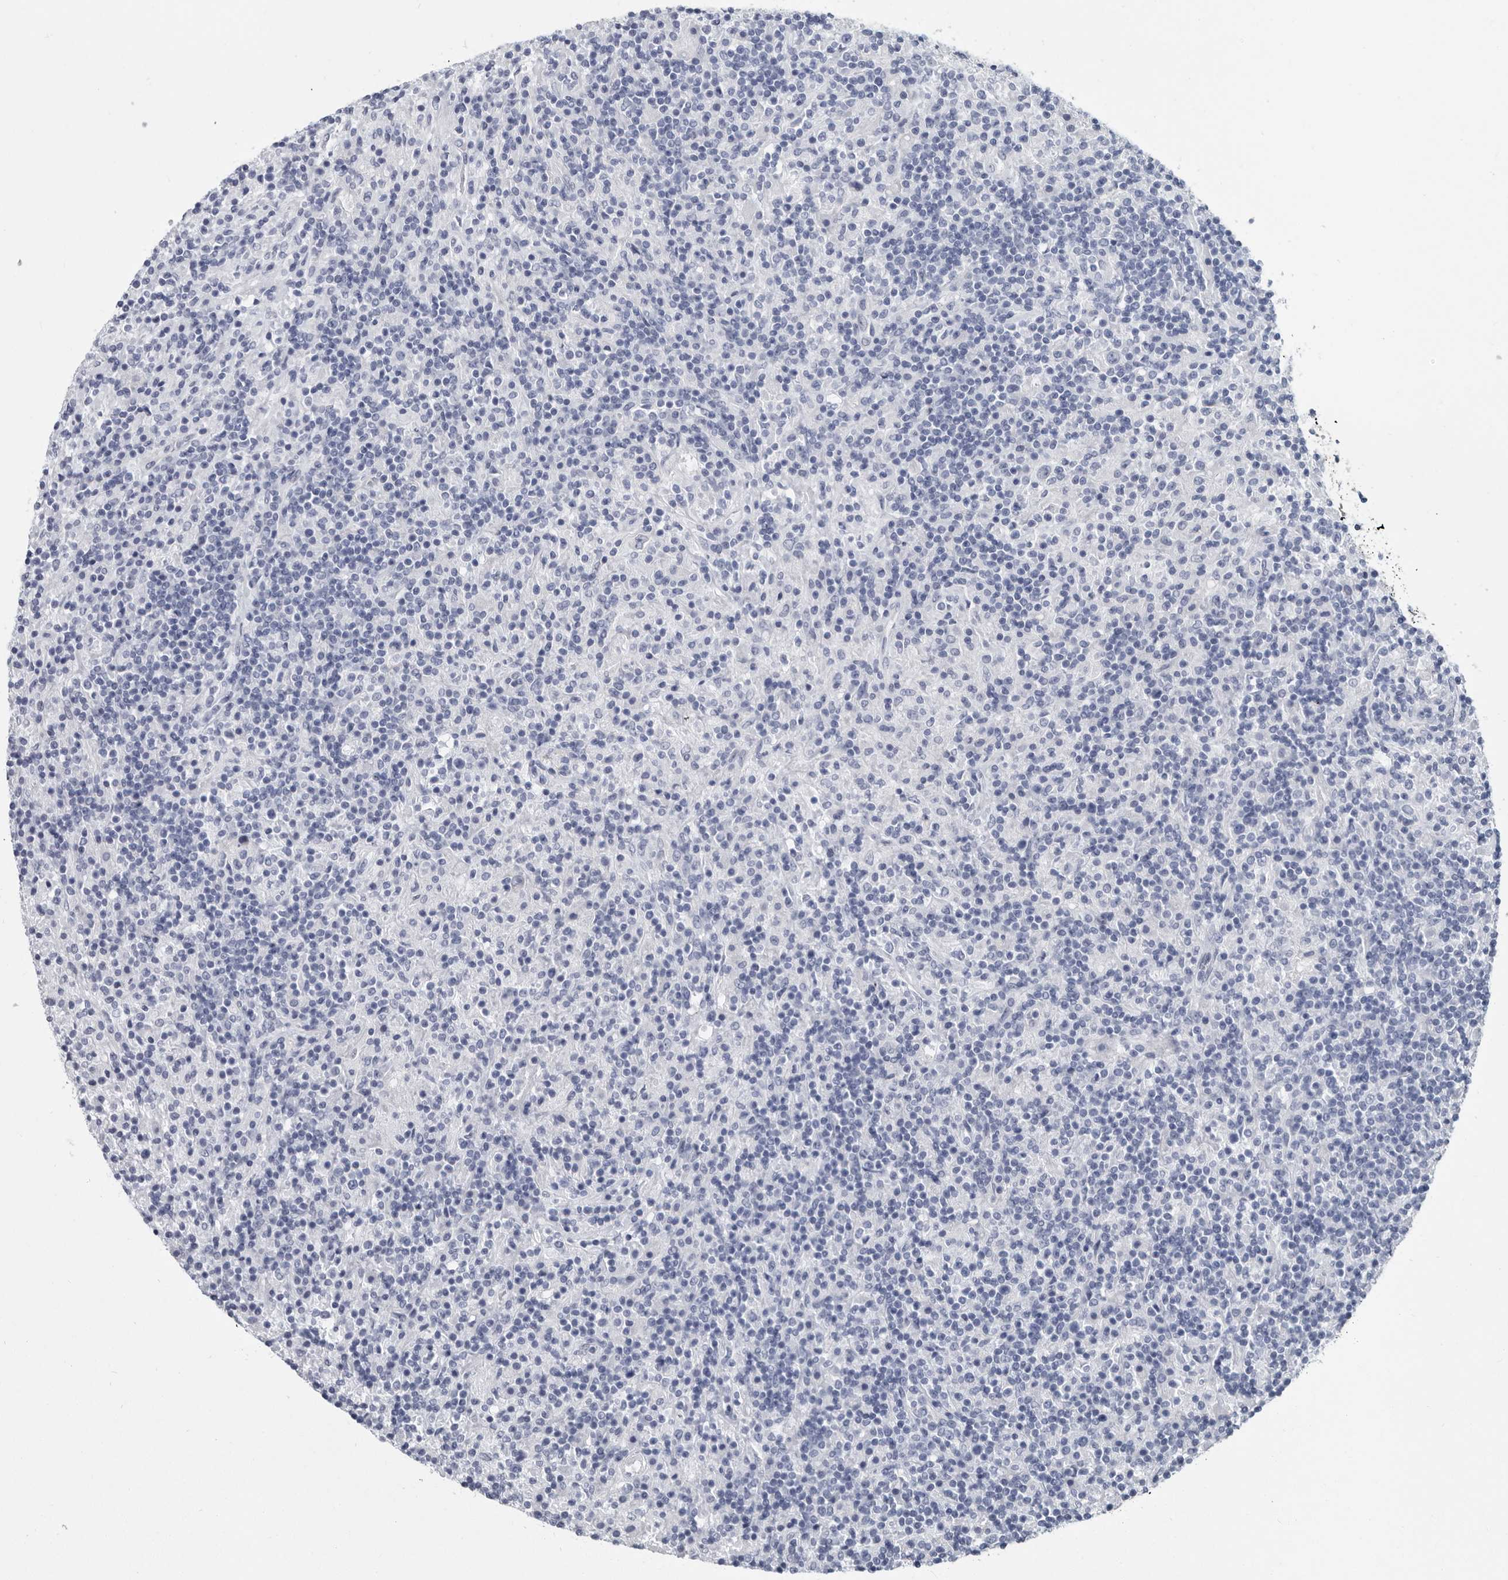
{"staining": {"intensity": "negative", "quantity": "none", "location": "none"}, "tissue": "lymphoma", "cell_type": "Tumor cells", "image_type": "cancer", "snomed": [{"axis": "morphology", "description": "Hodgkin's disease, NOS"}, {"axis": "topography", "description": "Lymph node"}], "caption": "The immunohistochemistry image has no significant expression in tumor cells of lymphoma tissue.", "gene": "WRAP73", "patient": {"sex": "male", "age": 70}}